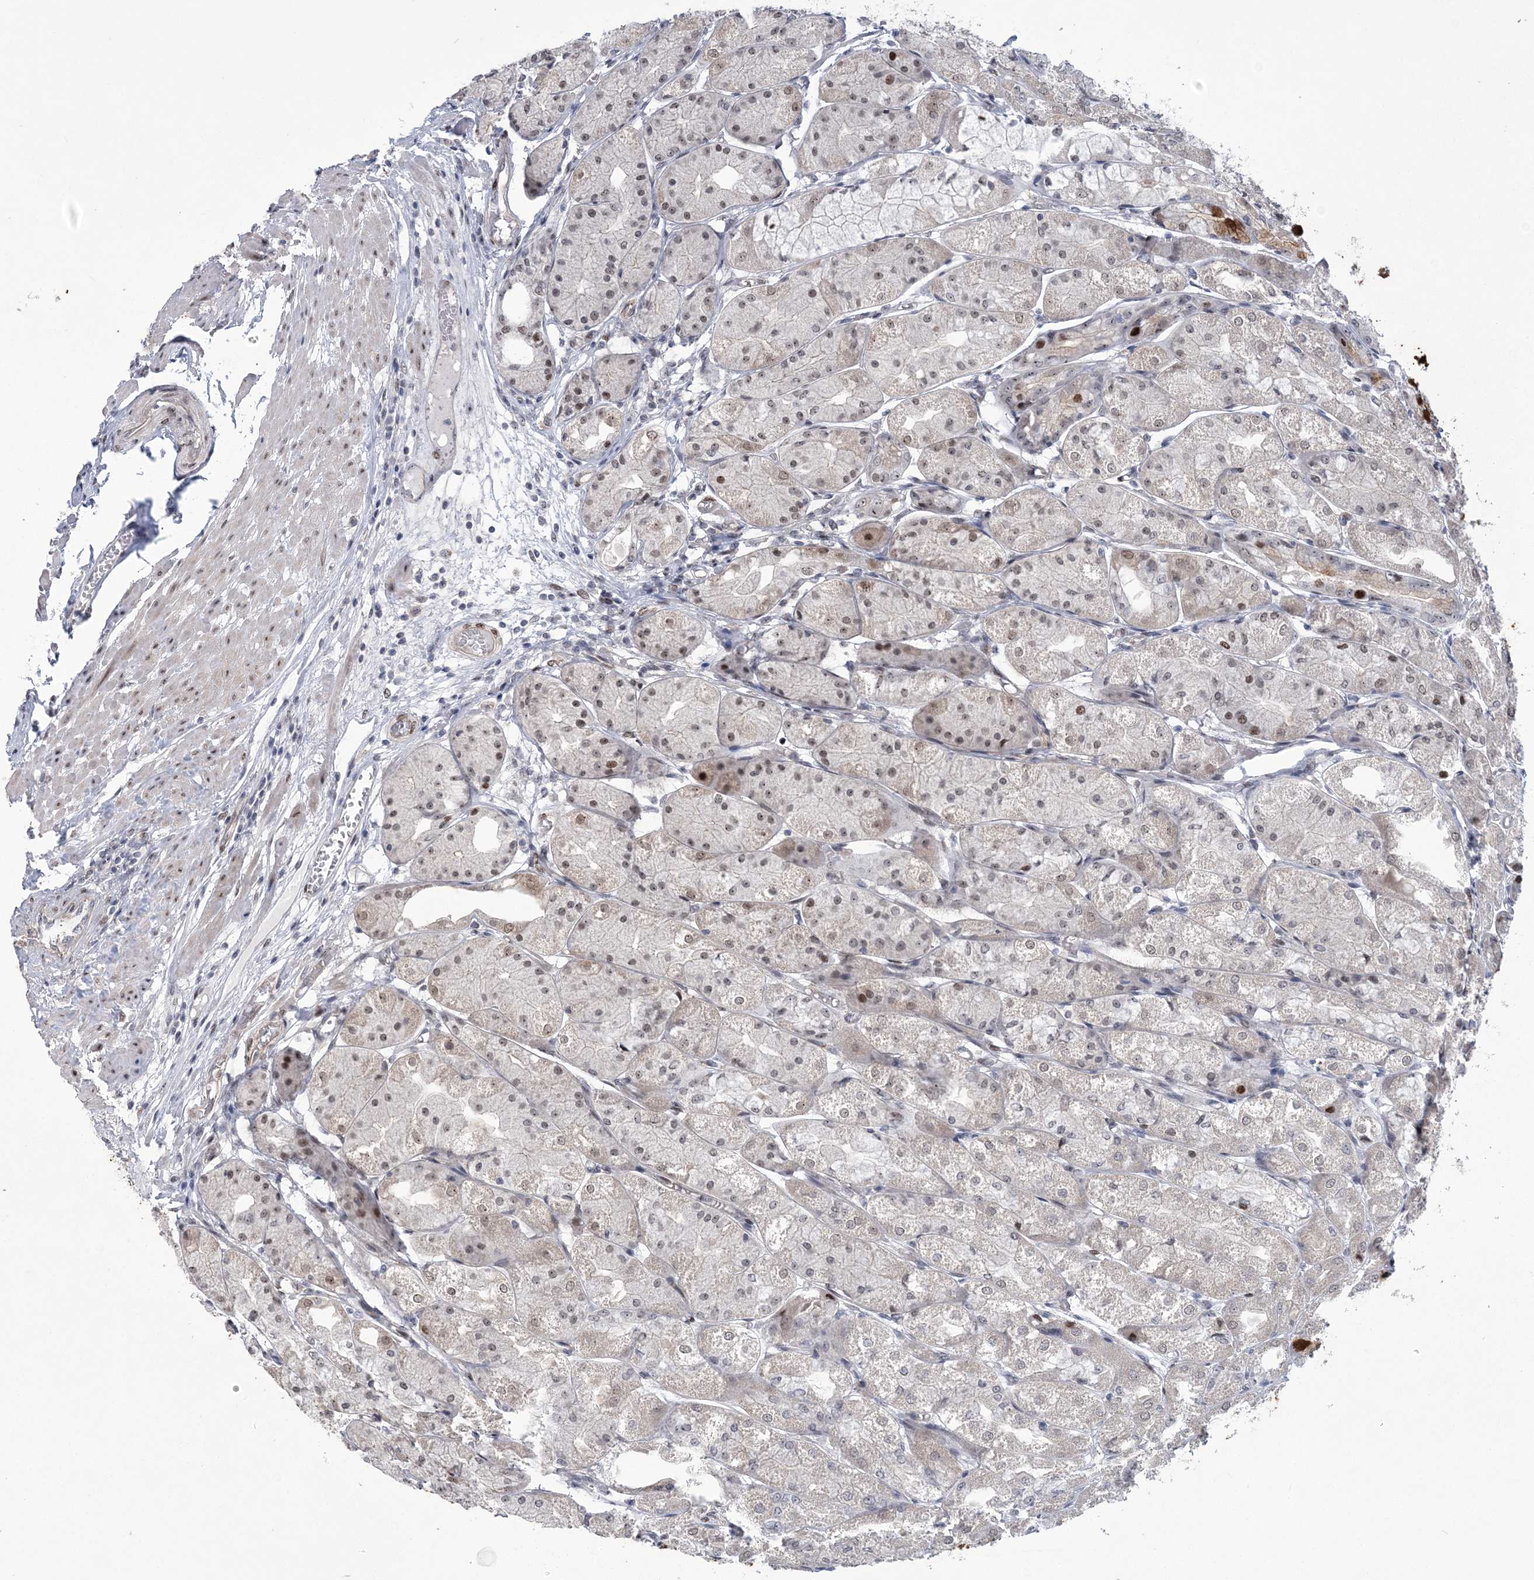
{"staining": {"intensity": "strong", "quantity": "25%-75%", "location": "cytoplasmic/membranous,nuclear"}, "tissue": "stomach", "cell_type": "Glandular cells", "image_type": "normal", "snomed": [{"axis": "morphology", "description": "Normal tissue, NOS"}, {"axis": "topography", "description": "Stomach, upper"}], "caption": "Protein staining of normal stomach shows strong cytoplasmic/membranous,nuclear expression in about 25%-75% of glandular cells. (IHC, brightfield microscopy, high magnification).", "gene": "HOMEZ", "patient": {"sex": "male", "age": 72}}